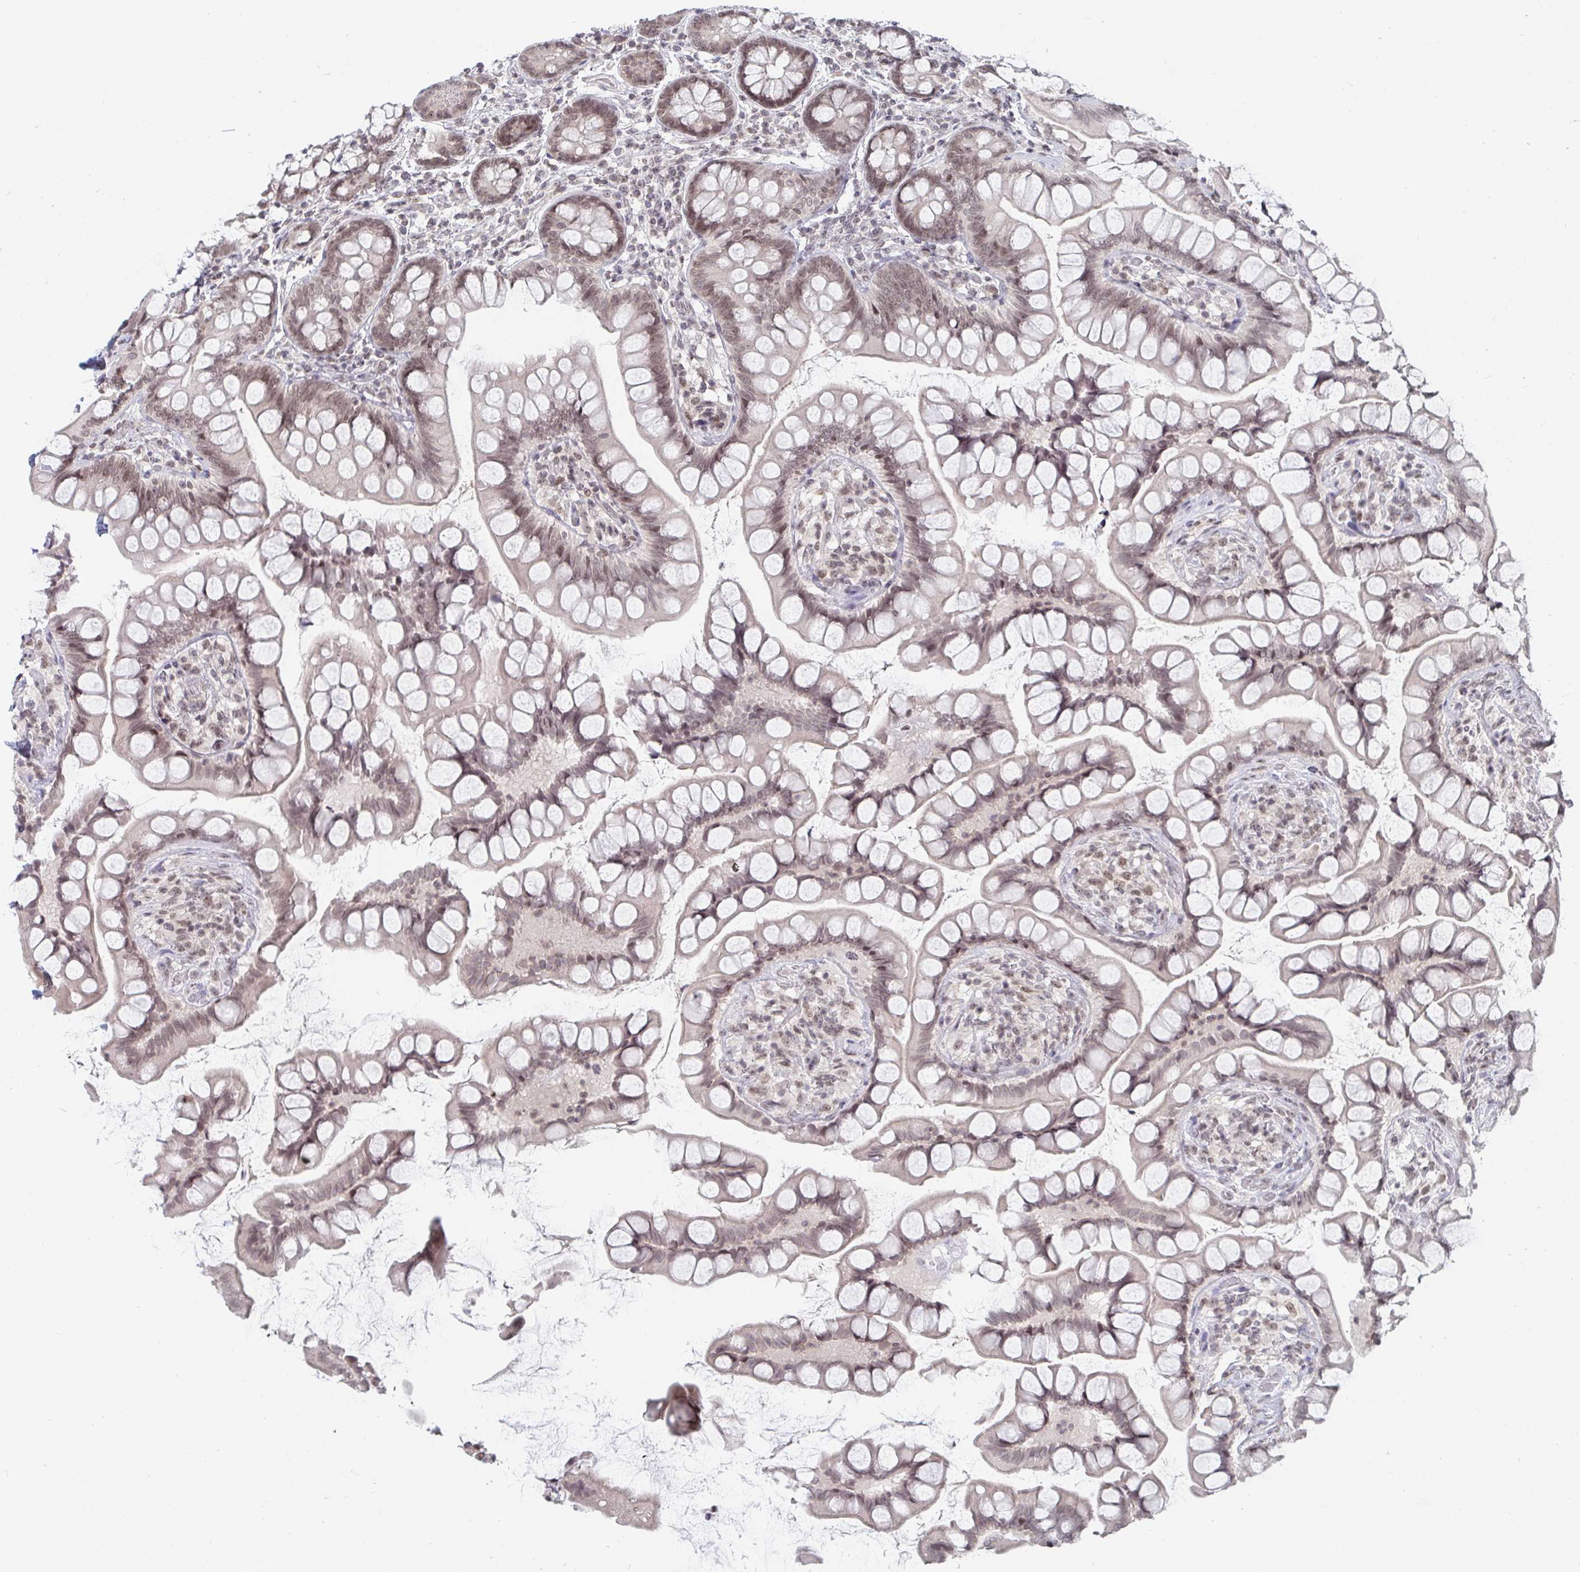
{"staining": {"intensity": "weak", "quantity": ">75%", "location": "nuclear"}, "tissue": "small intestine", "cell_type": "Glandular cells", "image_type": "normal", "snomed": [{"axis": "morphology", "description": "Normal tissue, NOS"}, {"axis": "topography", "description": "Small intestine"}], "caption": "Protein analysis of benign small intestine exhibits weak nuclear staining in approximately >75% of glandular cells.", "gene": "TRIP12", "patient": {"sex": "male", "age": 70}}